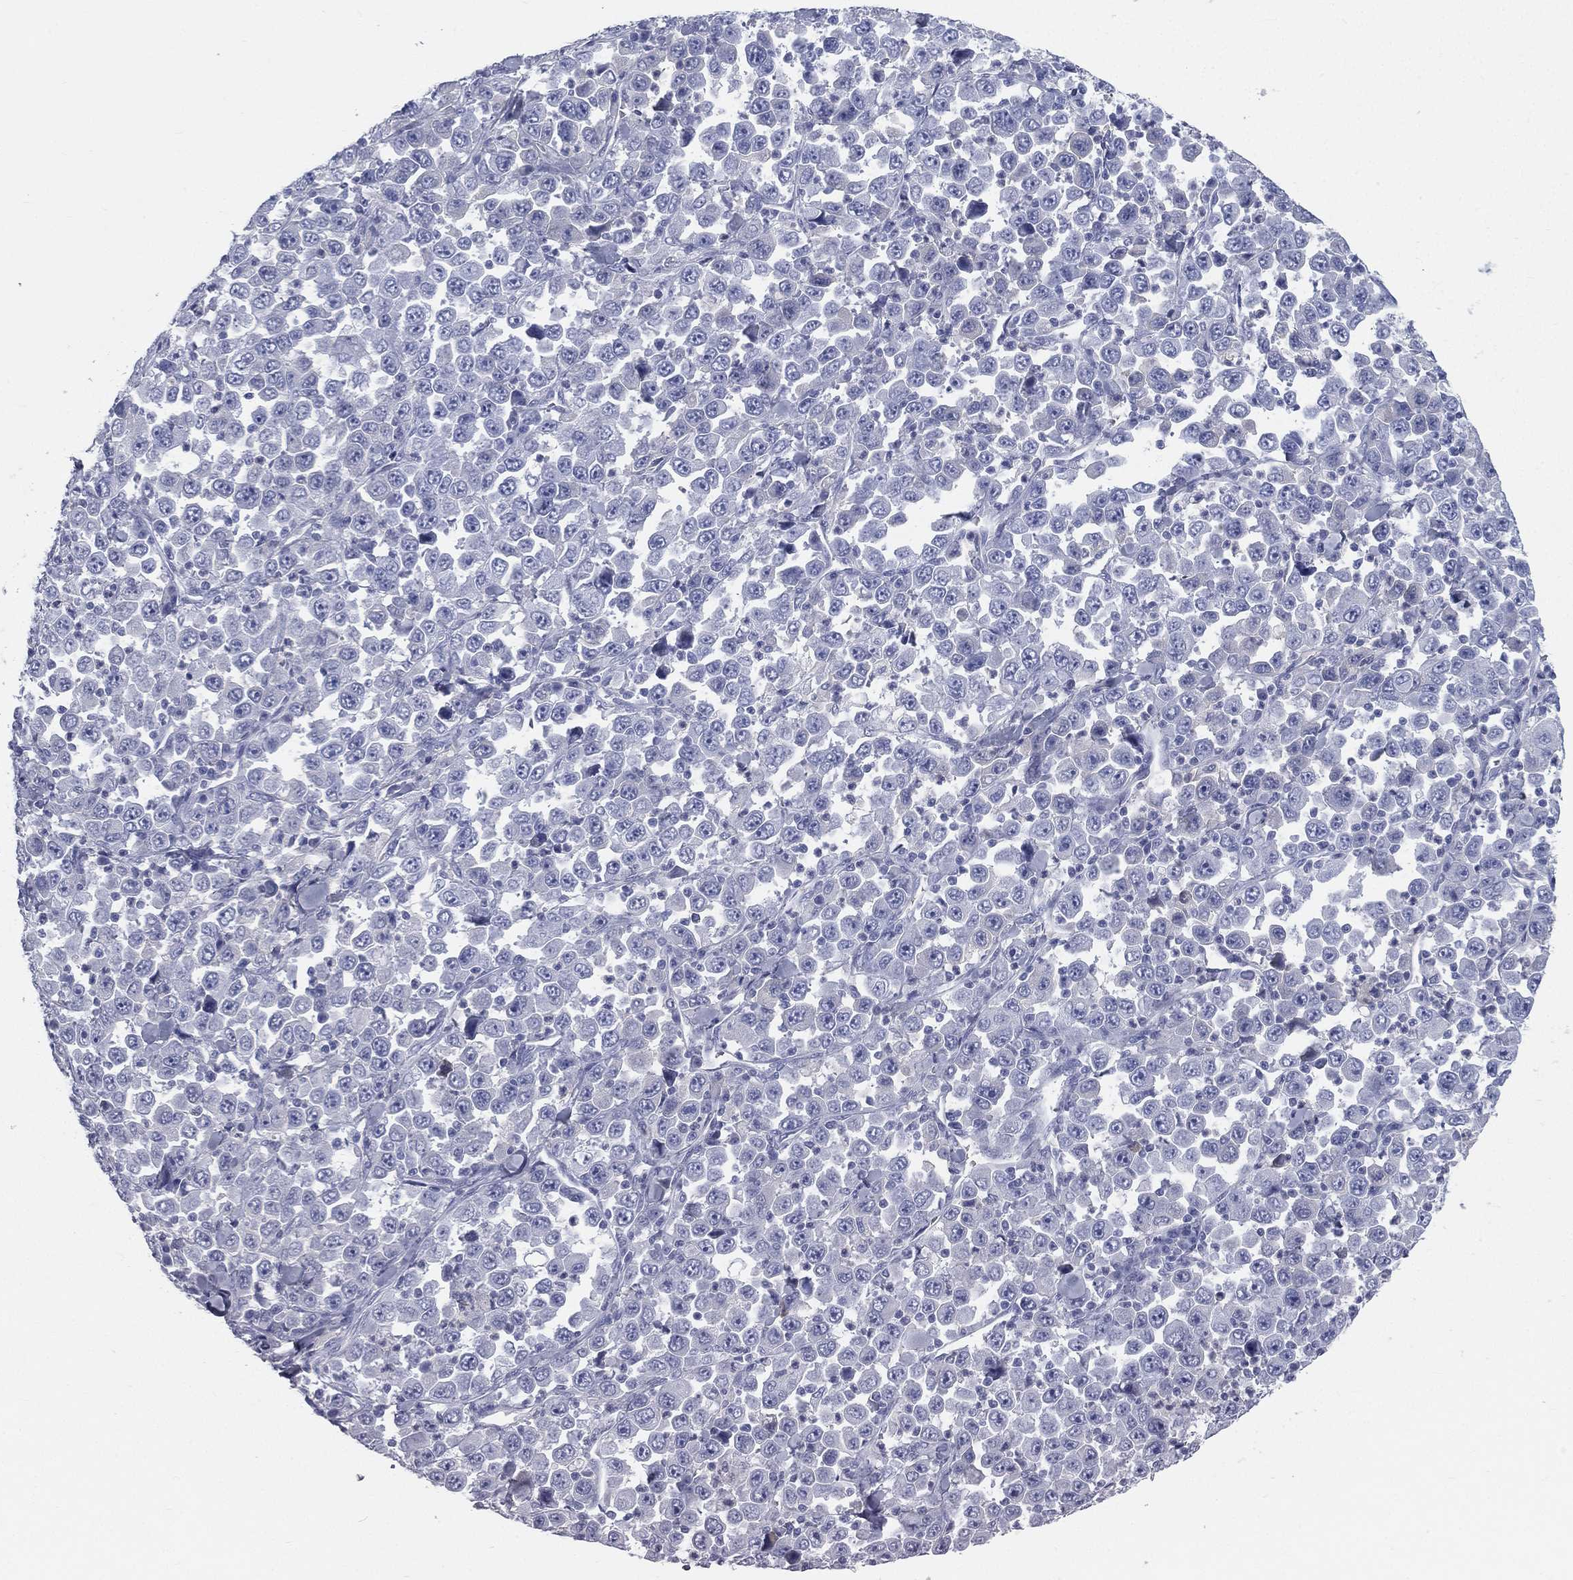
{"staining": {"intensity": "negative", "quantity": "none", "location": "none"}, "tissue": "stomach cancer", "cell_type": "Tumor cells", "image_type": "cancer", "snomed": [{"axis": "morphology", "description": "Normal tissue, NOS"}, {"axis": "morphology", "description": "Adenocarcinoma, NOS"}, {"axis": "topography", "description": "Stomach, upper"}, {"axis": "topography", "description": "Stomach"}], "caption": "IHC histopathology image of human adenocarcinoma (stomach) stained for a protein (brown), which exhibits no expression in tumor cells. (Stains: DAB immunohistochemistry with hematoxylin counter stain, Microscopy: brightfield microscopy at high magnification).", "gene": "HP", "patient": {"sex": "male", "age": 59}}